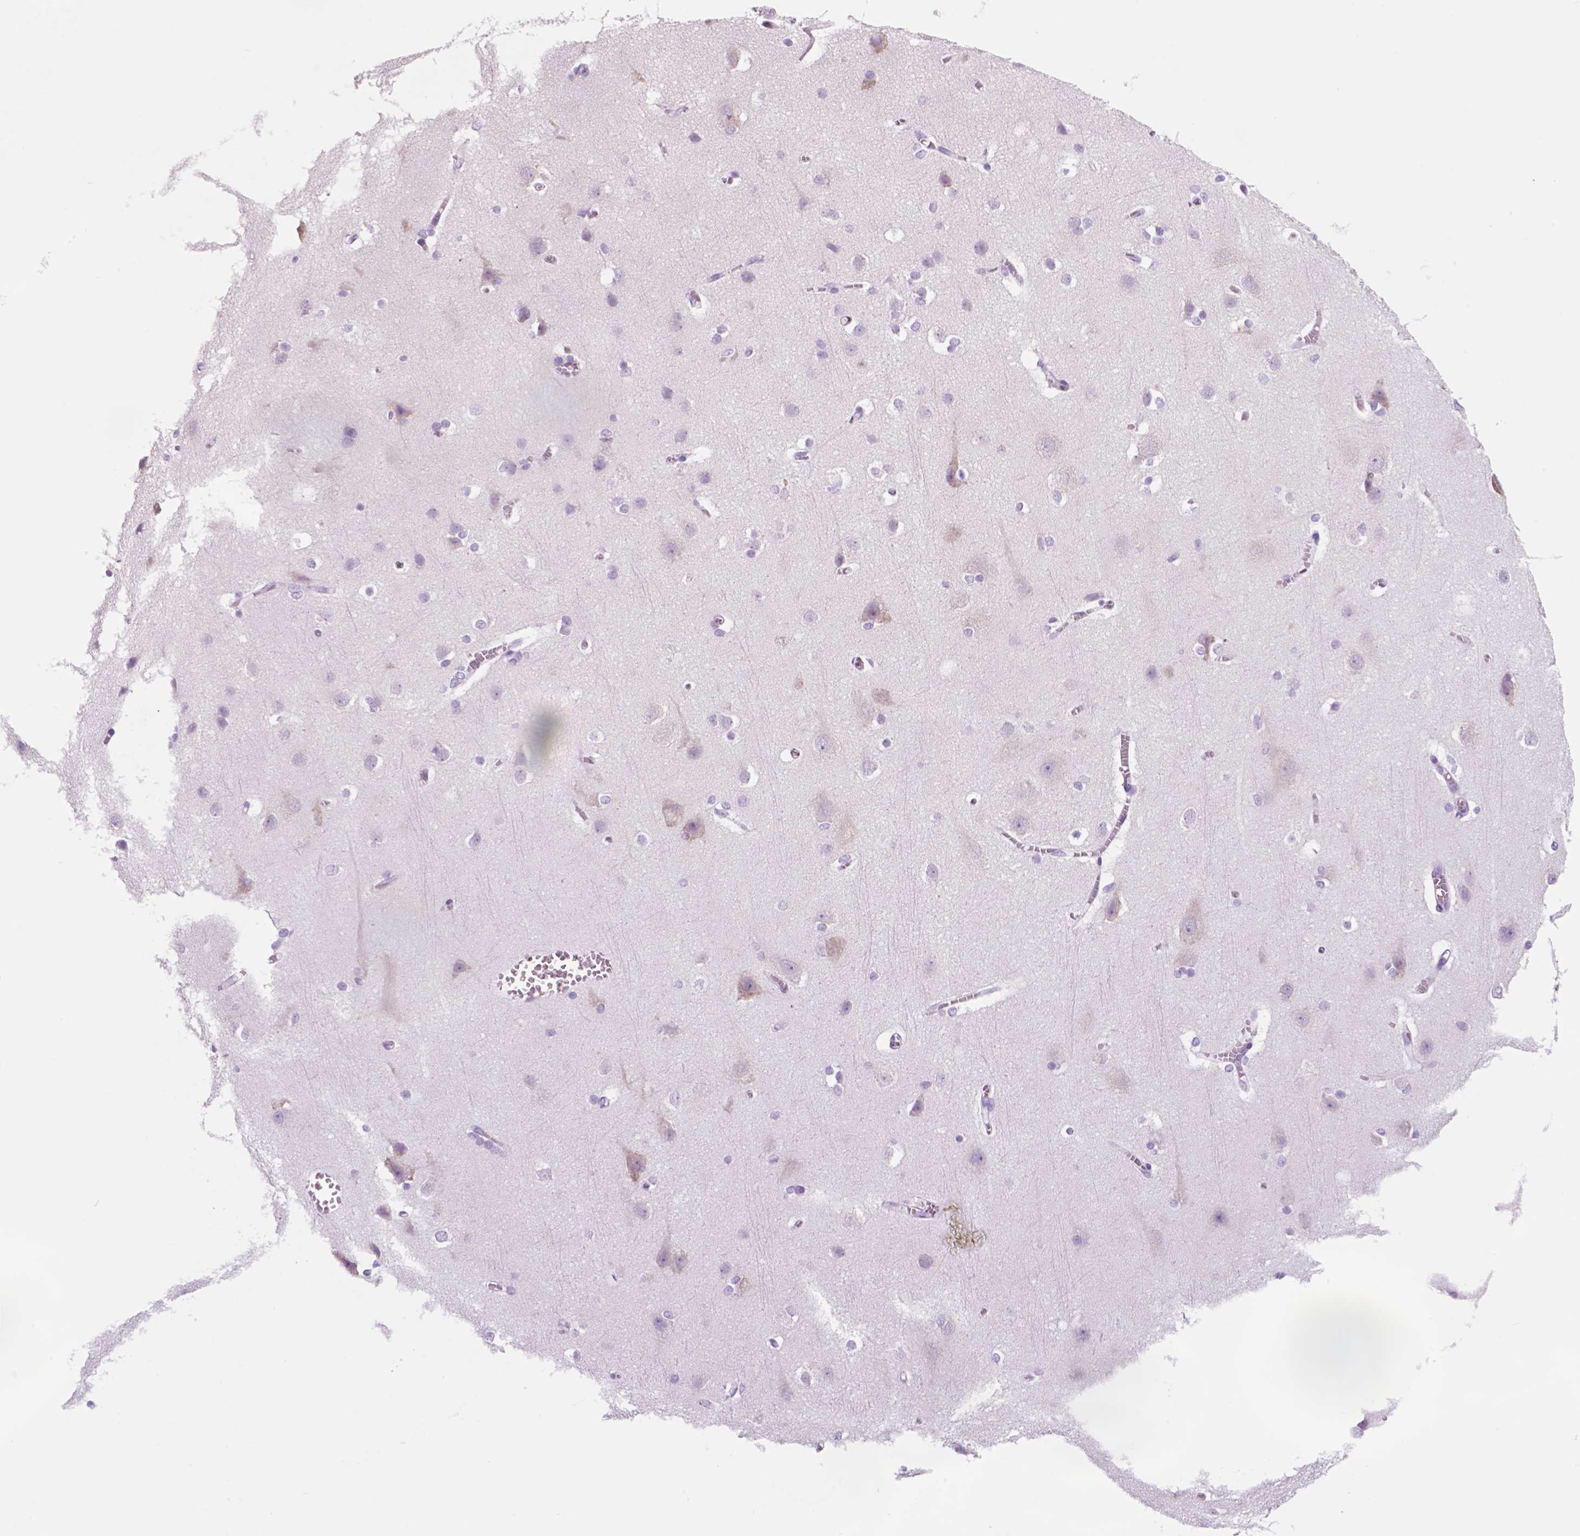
{"staining": {"intensity": "negative", "quantity": "none", "location": "none"}, "tissue": "cerebral cortex", "cell_type": "Endothelial cells", "image_type": "normal", "snomed": [{"axis": "morphology", "description": "Normal tissue, NOS"}, {"axis": "topography", "description": "Cerebral cortex"}], "caption": "IHC image of benign cerebral cortex stained for a protein (brown), which shows no positivity in endothelial cells.", "gene": "HHIPL2", "patient": {"sex": "male", "age": 37}}